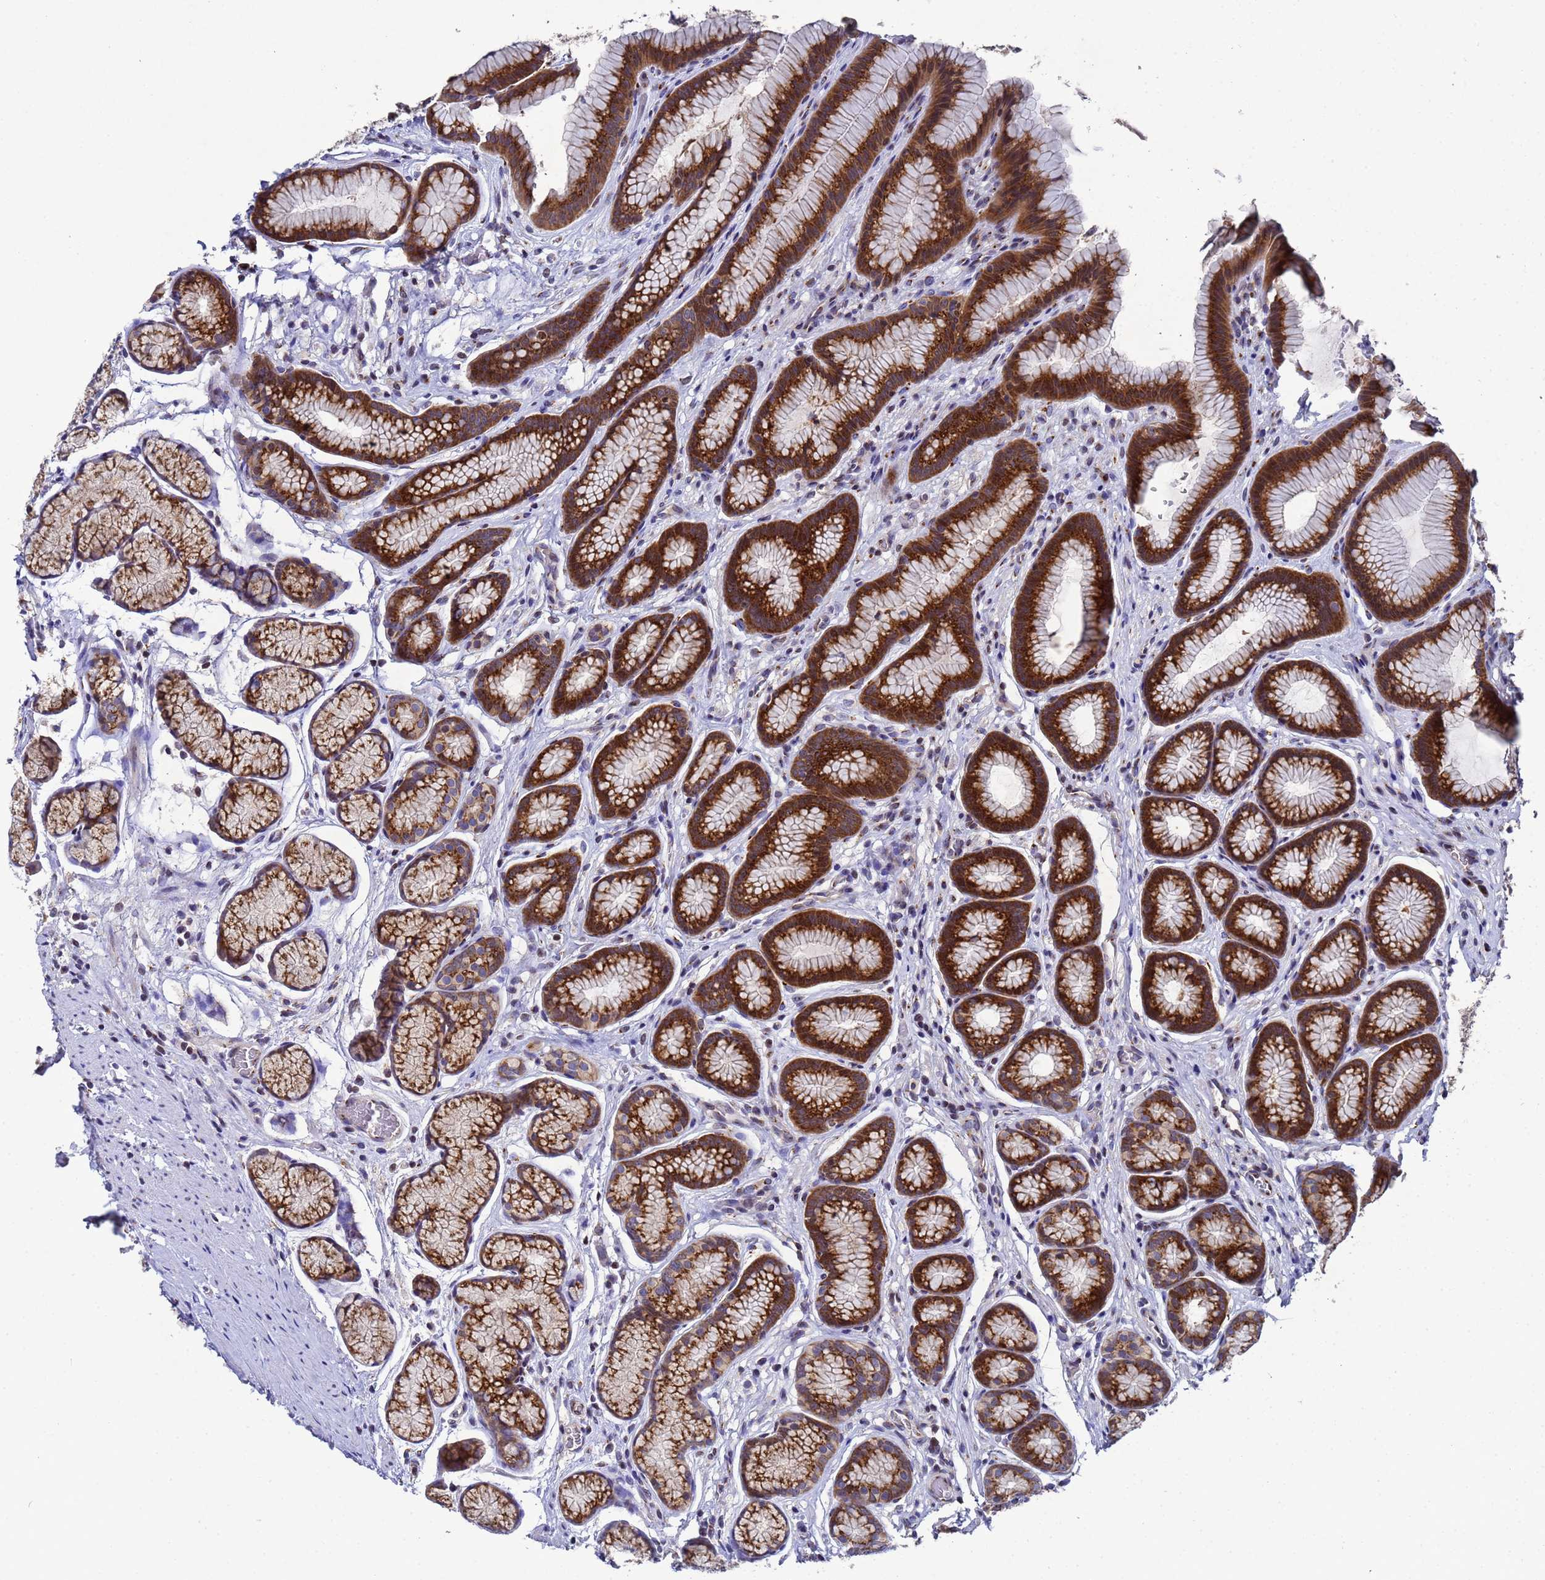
{"staining": {"intensity": "strong", "quantity": ">75%", "location": "cytoplasmic/membranous"}, "tissue": "stomach", "cell_type": "Glandular cells", "image_type": "normal", "snomed": [{"axis": "morphology", "description": "Normal tissue, NOS"}, {"axis": "topography", "description": "Stomach"}], "caption": "Immunohistochemical staining of normal stomach displays strong cytoplasmic/membranous protein staining in approximately >75% of glandular cells.", "gene": "NSUN6", "patient": {"sex": "male", "age": 42}}